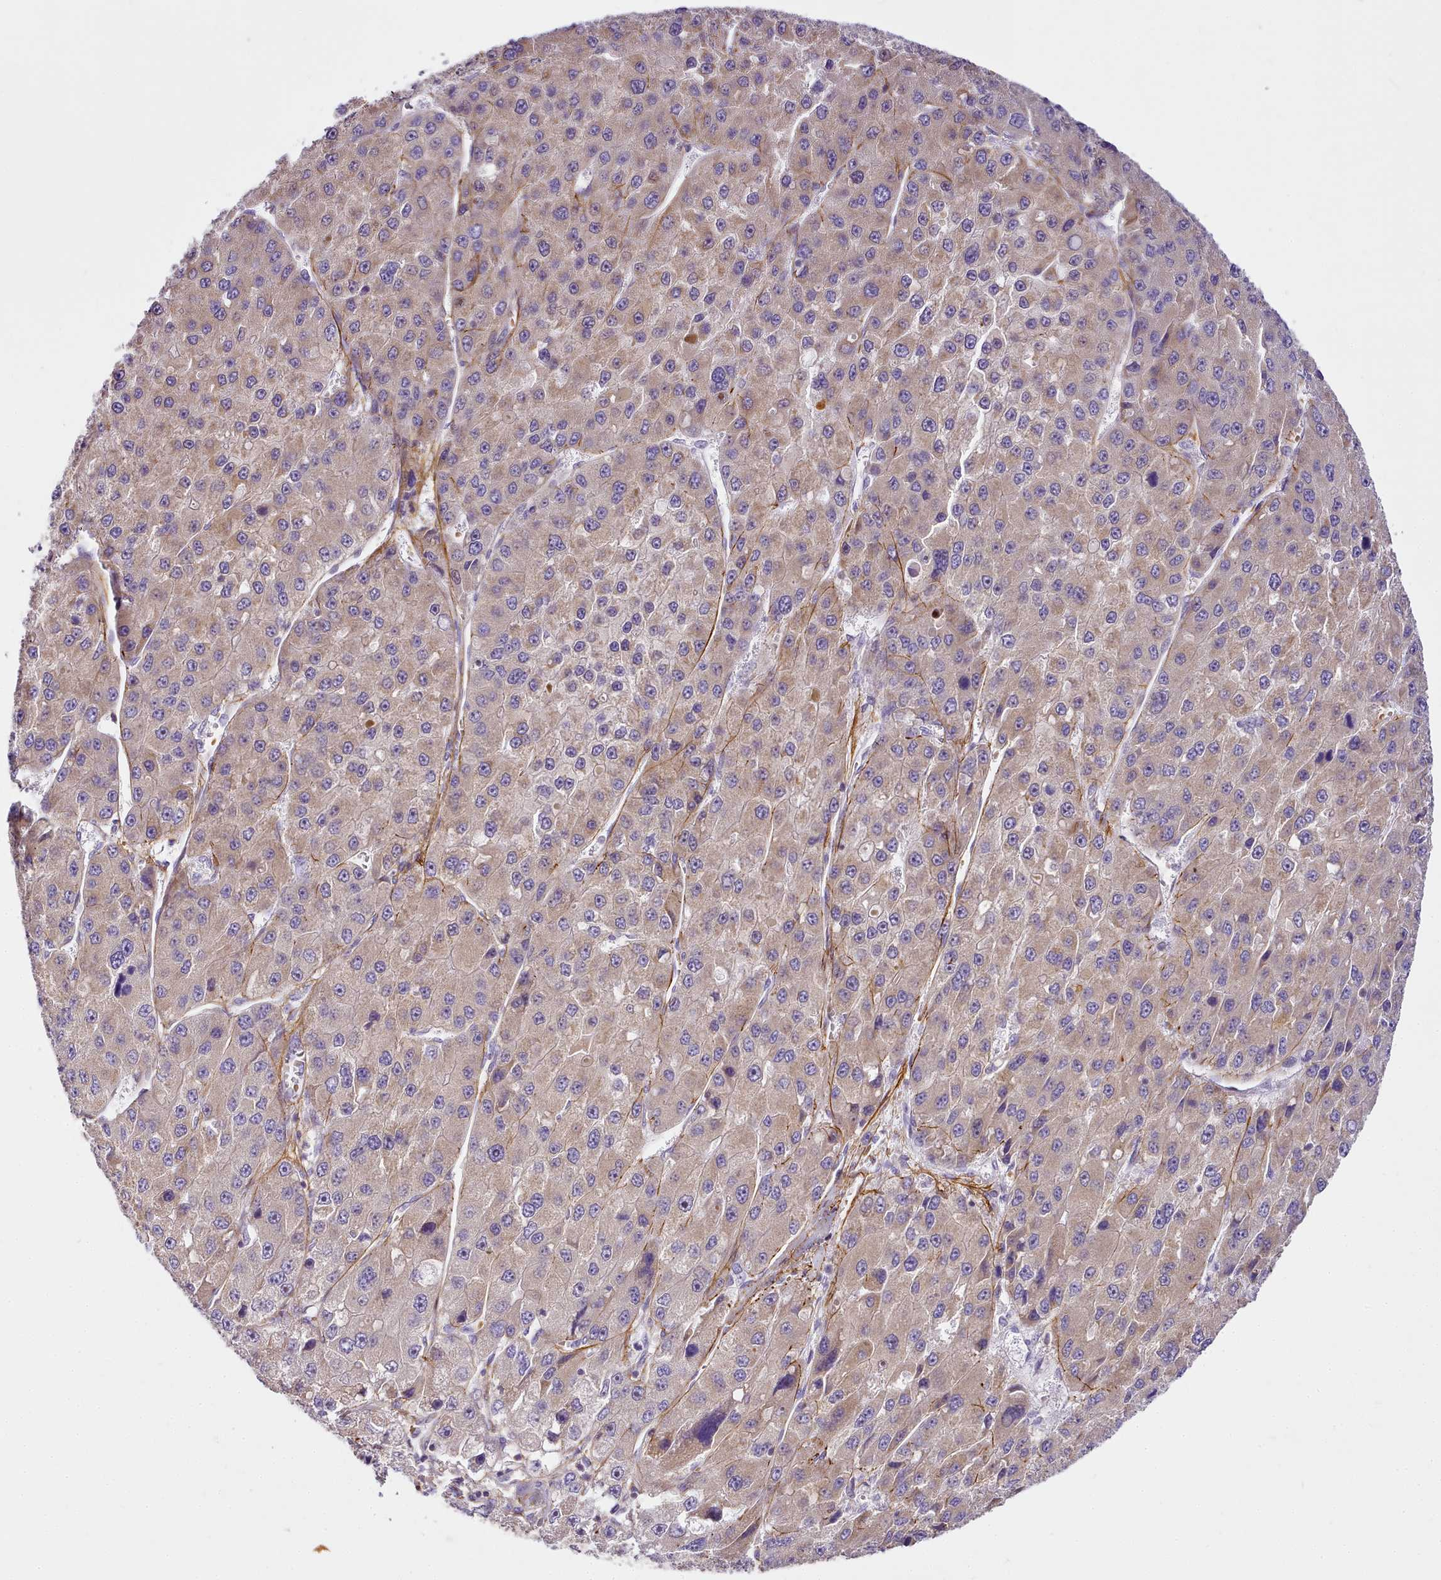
{"staining": {"intensity": "weak", "quantity": "25%-75%", "location": "cytoplasmic/membranous"}, "tissue": "liver cancer", "cell_type": "Tumor cells", "image_type": "cancer", "snomed": [{"axis": "morphology", "description": "Carcinoma, Hepatocellular, NOS"}, {"axis": "topography", "description": "Liver"}], "caption": "Brown immunohistochemical staining in hepatocellular carcinoma (liver) displays weak cytoplasmic/membranous positivity in approximately 25%-75% of tumor cells.", "gene": "NBPF1", "patient": {"sex": "female", "age": 73}}